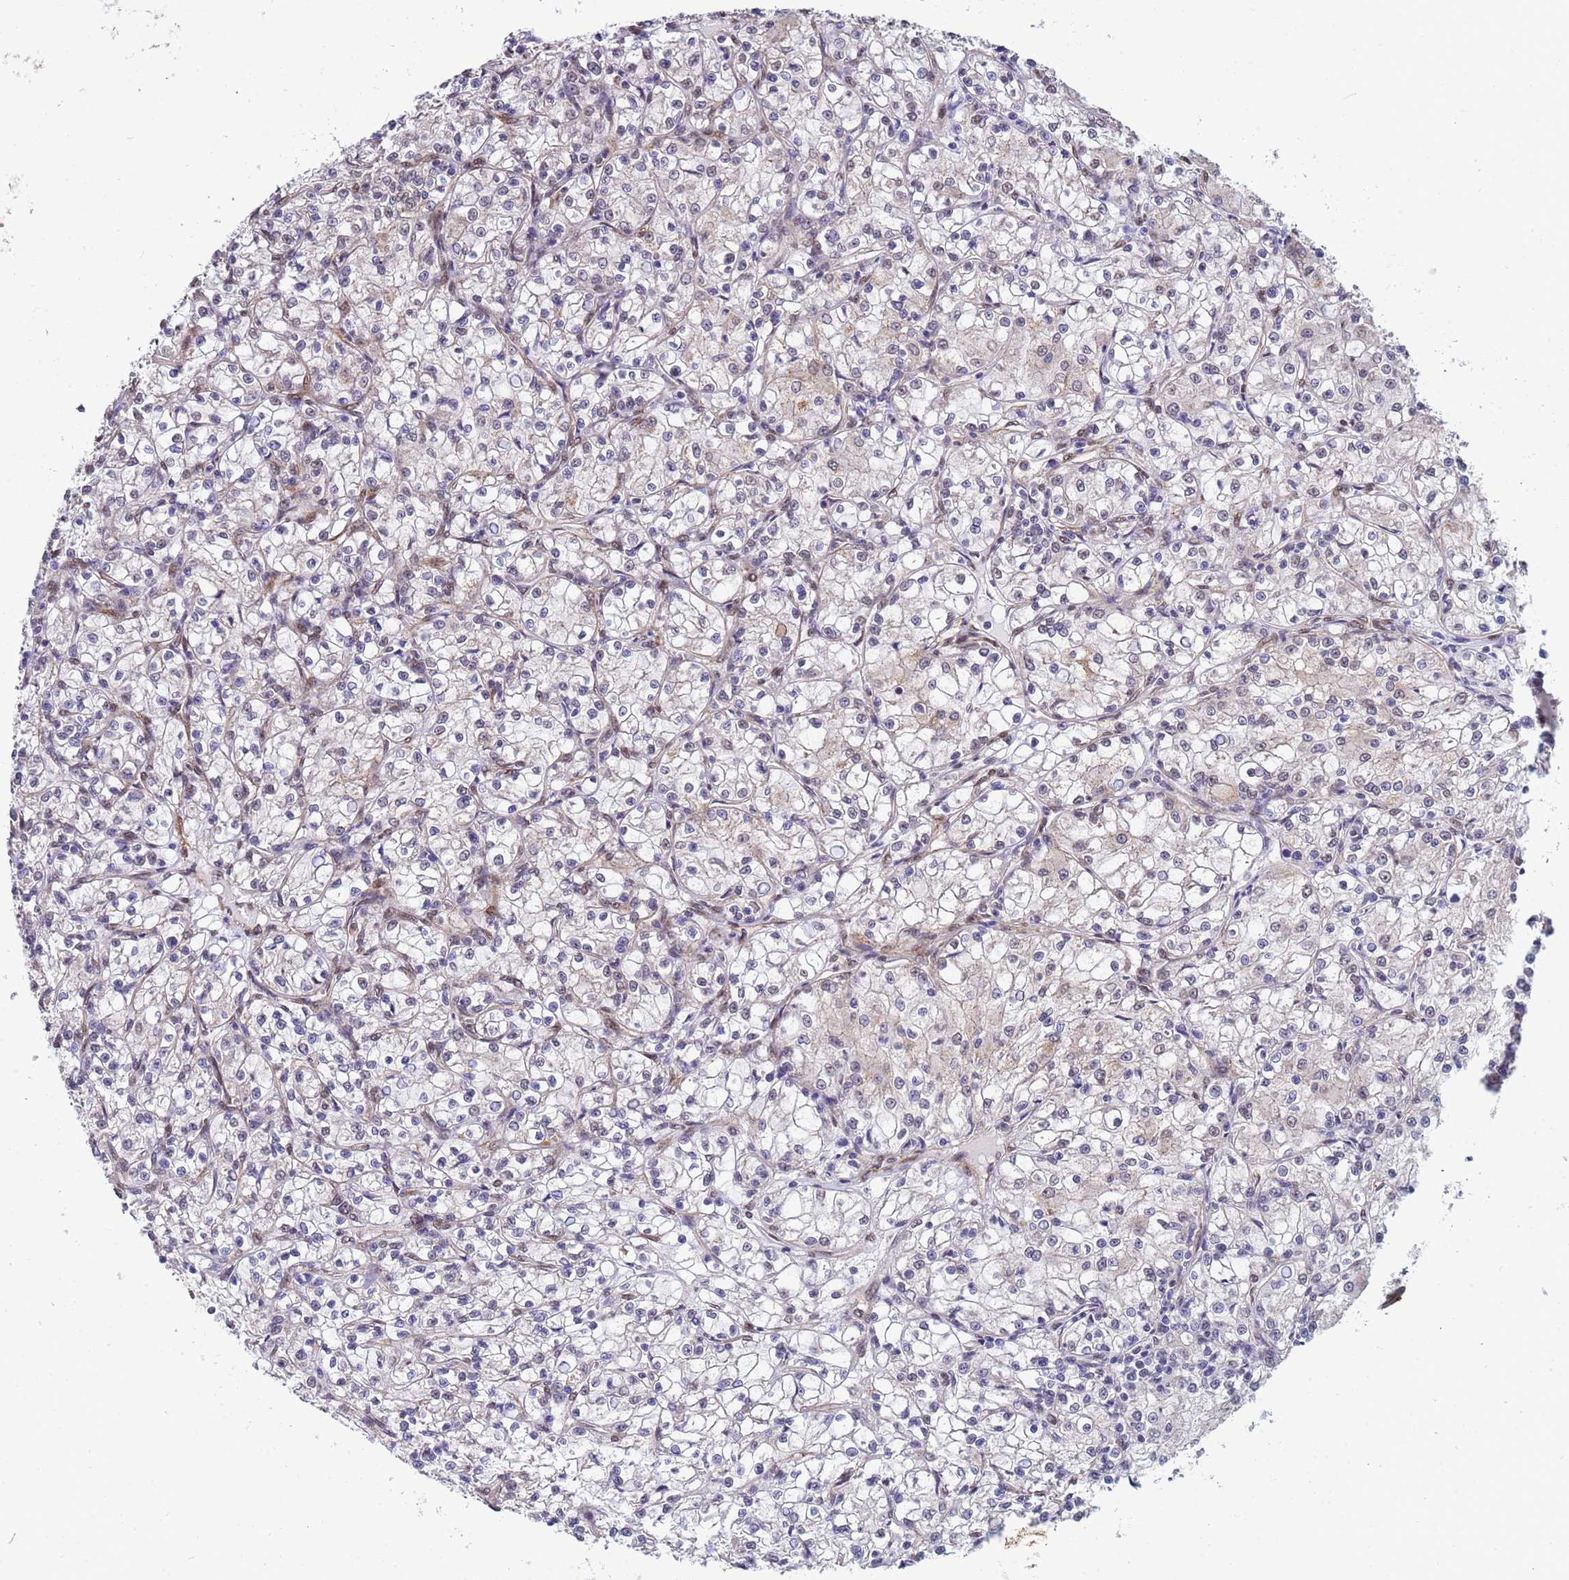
{"staining": {"intensity": "weak", "quantity": "<25%", "location": "nuclear"}, "tissue": "renal cancer", "cell_type": "Tumor cells", "image_type": "cancer", "snomed": [{"axis": "morphology", "description": "Adenocarcinoma, NOS"}, {"axis": "topography", "description": "Kidney"}], "caption": "Image shows no protein staining in tumor cells of renal cancer tissue.", "gene": "TRIP6", "patient": {"sex": "female", "age": 59}}